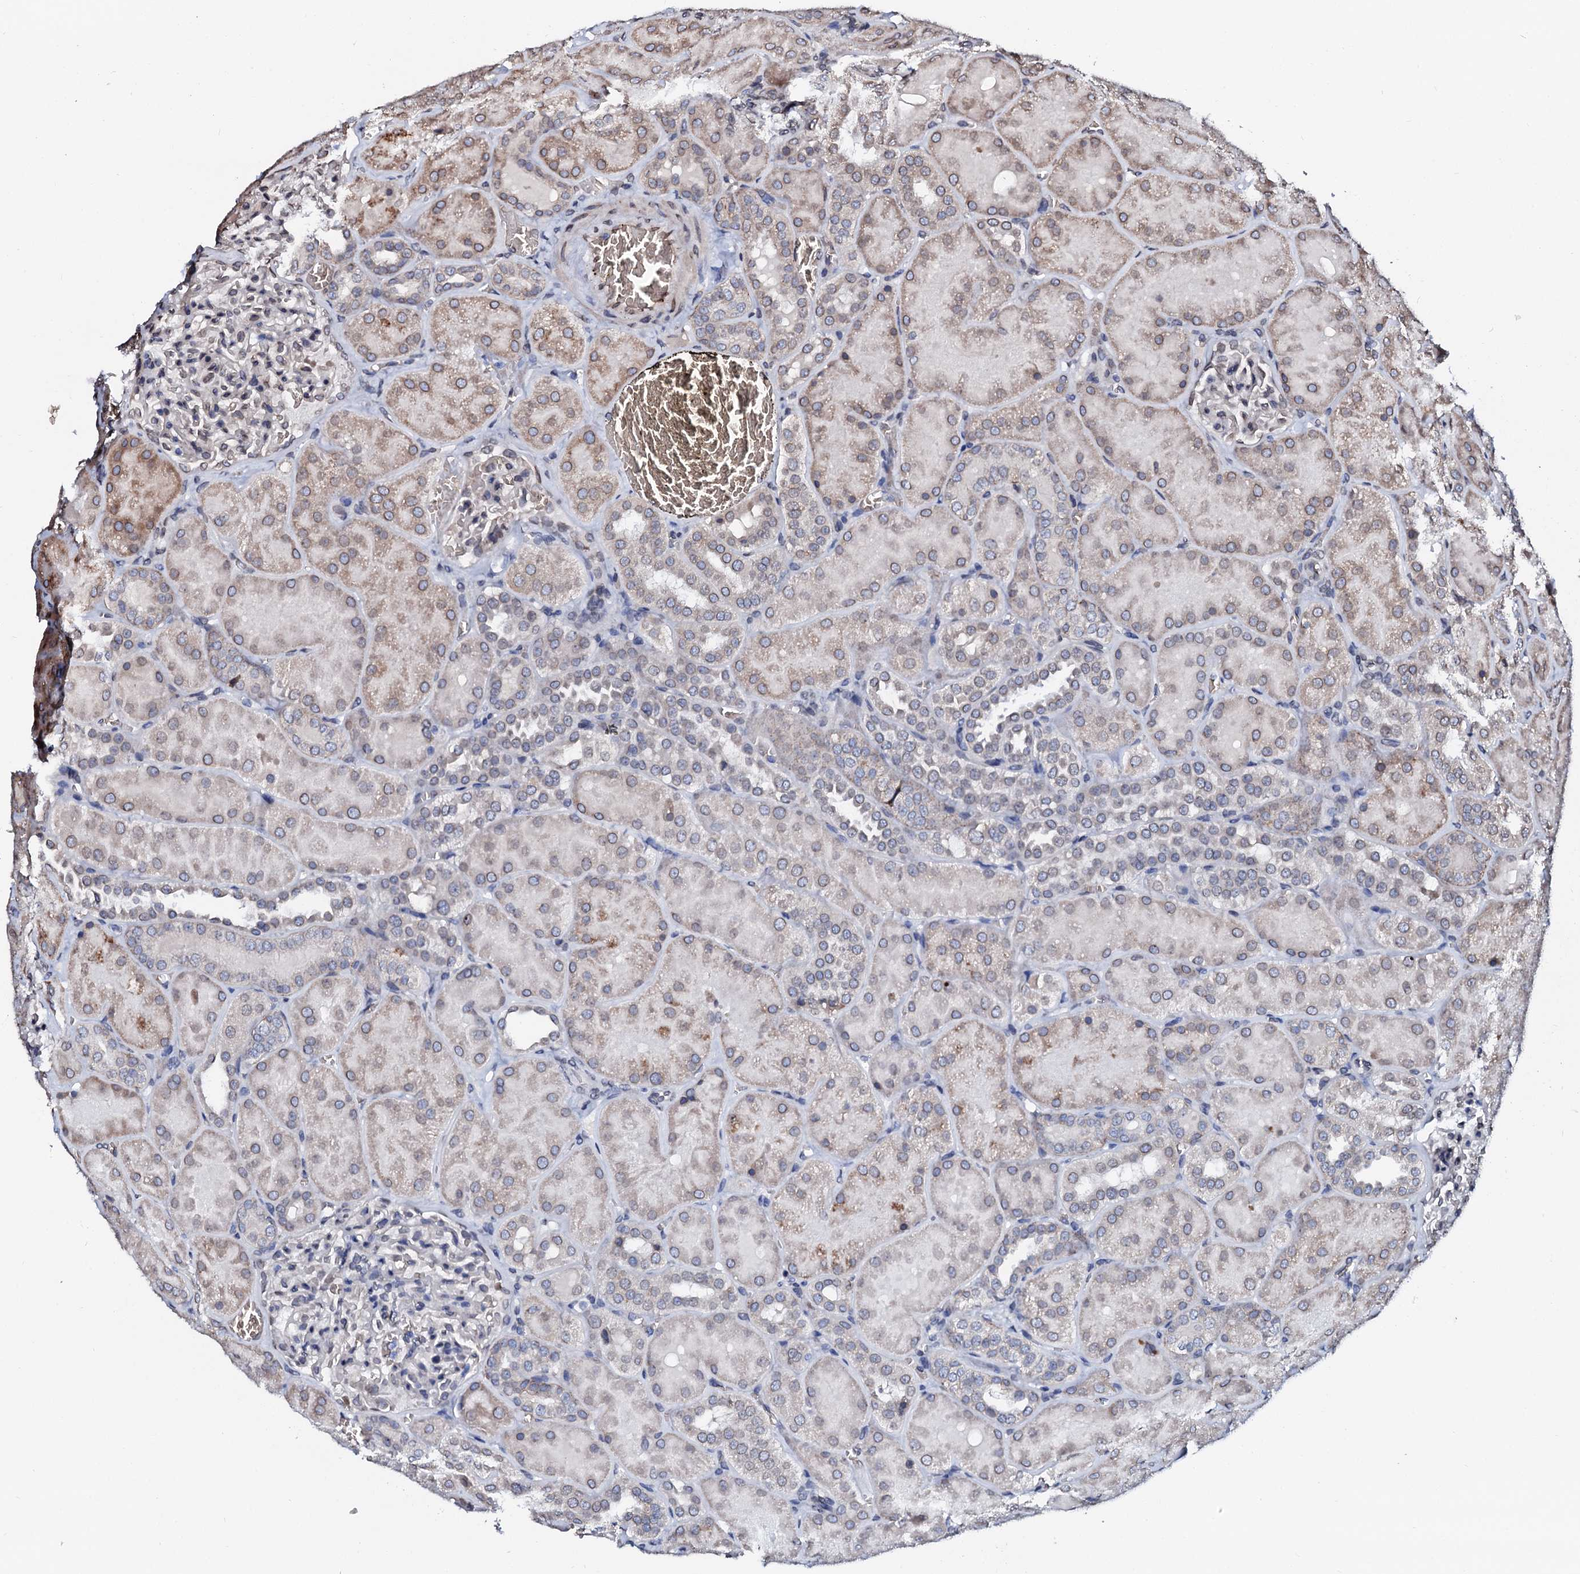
{"staining": {"intensity": "negative", "quantity": "none", "location": "none"}, "tissue": "kidney", "cell_type": "Cells in glomeruli", "image_type": "normal", "snomed": [{"axis": "morphology", "description": "Normal tissue, NOS"}, {"axis": "topography", "description": "Kidney"}], "caption": "Immunohistochemistry (IHC) of unremarkable kidney shows no positivity in cells in glomeruli. Nuclei are stained in blue.", "gene": "NRP2", "patient": {"sex": "male", "age": 28}}